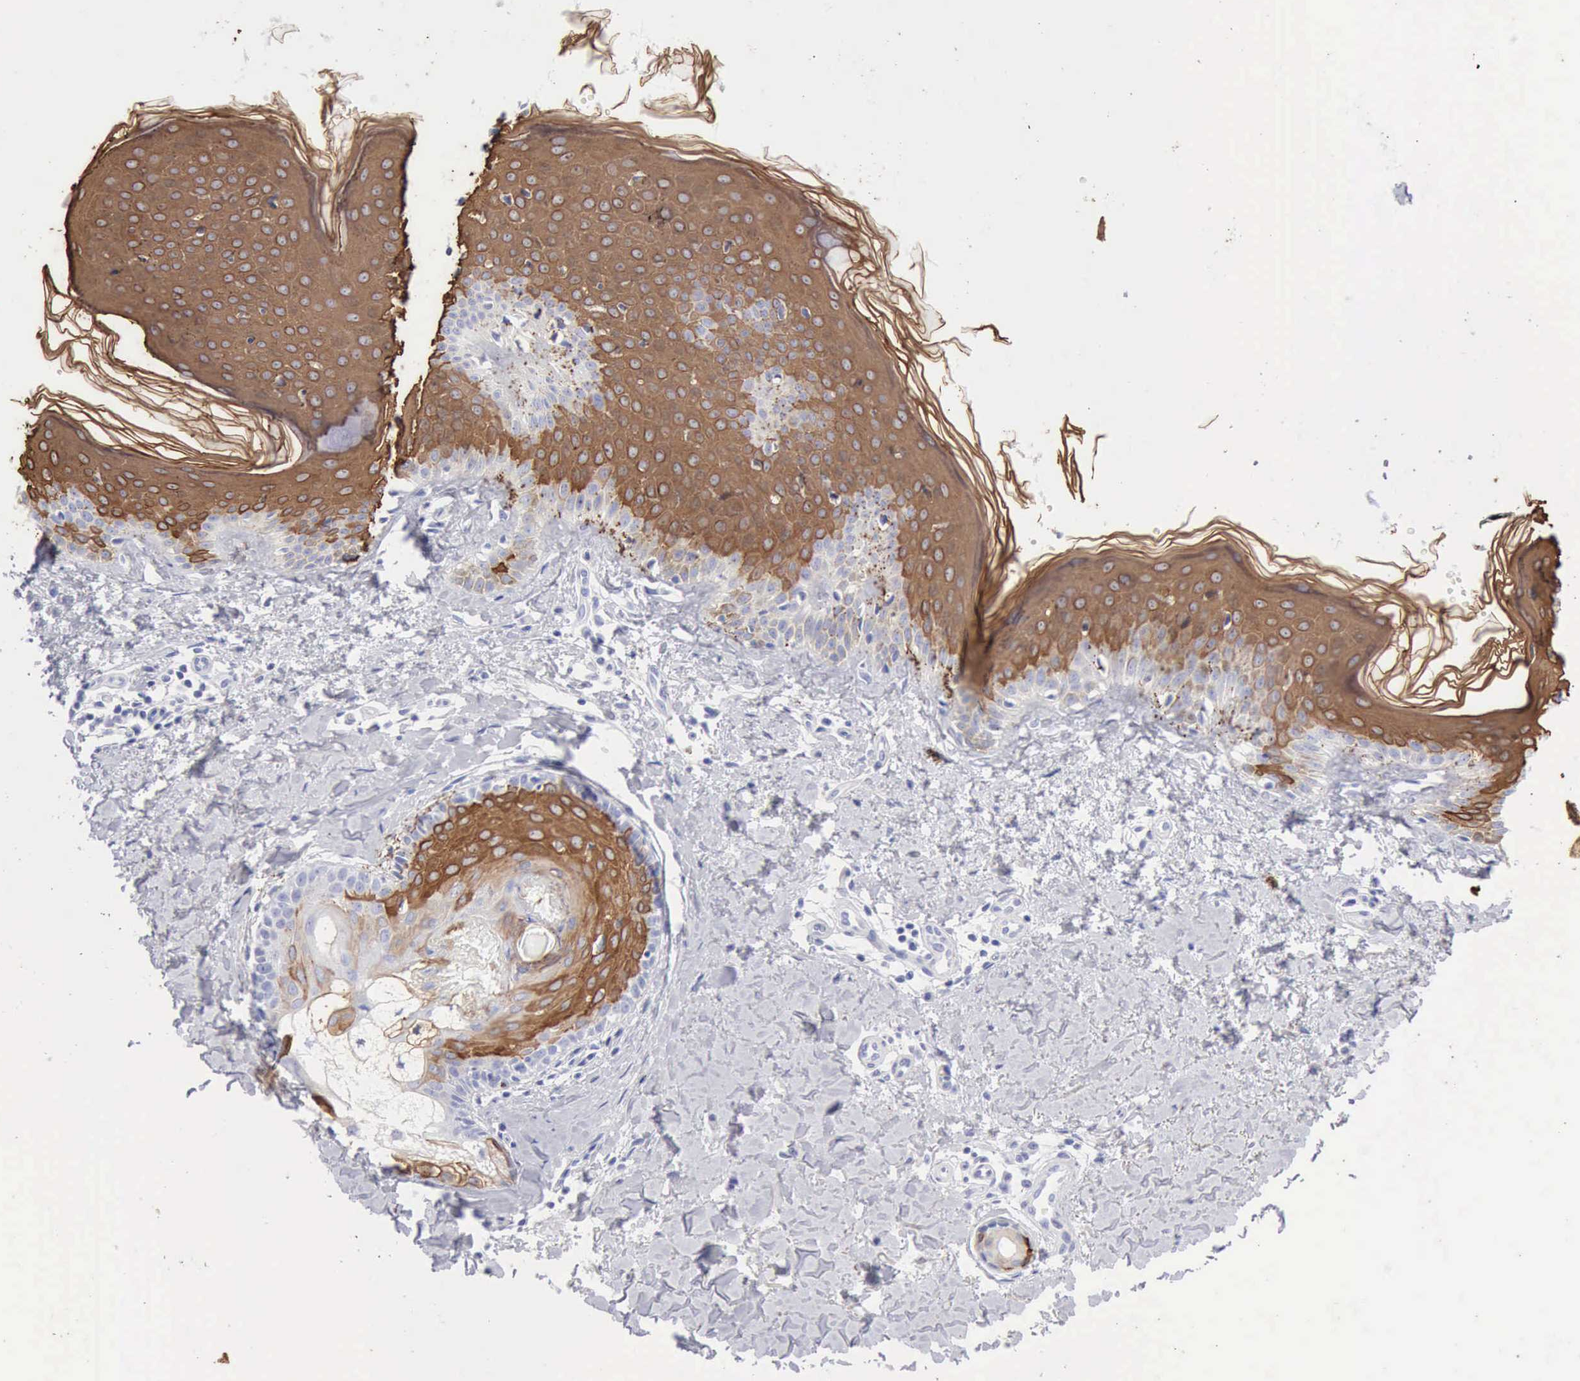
{"staining": {"intensity": "negative", "quantity": "none", "location": "none"}, "tissue": "melanoma", "cell_type": "Tumor cells", "image_type": "cancer", "snomed": [{"axis": "morphology", "description": "Malignant melanoma, NOS"}, {"axis": "topography", "description": "Skin"}], "caption": "Tumor cells show no significant protein expression in melanoma.", "gene": "KRT10", "patient": {"sex": "male", "age": 49}}